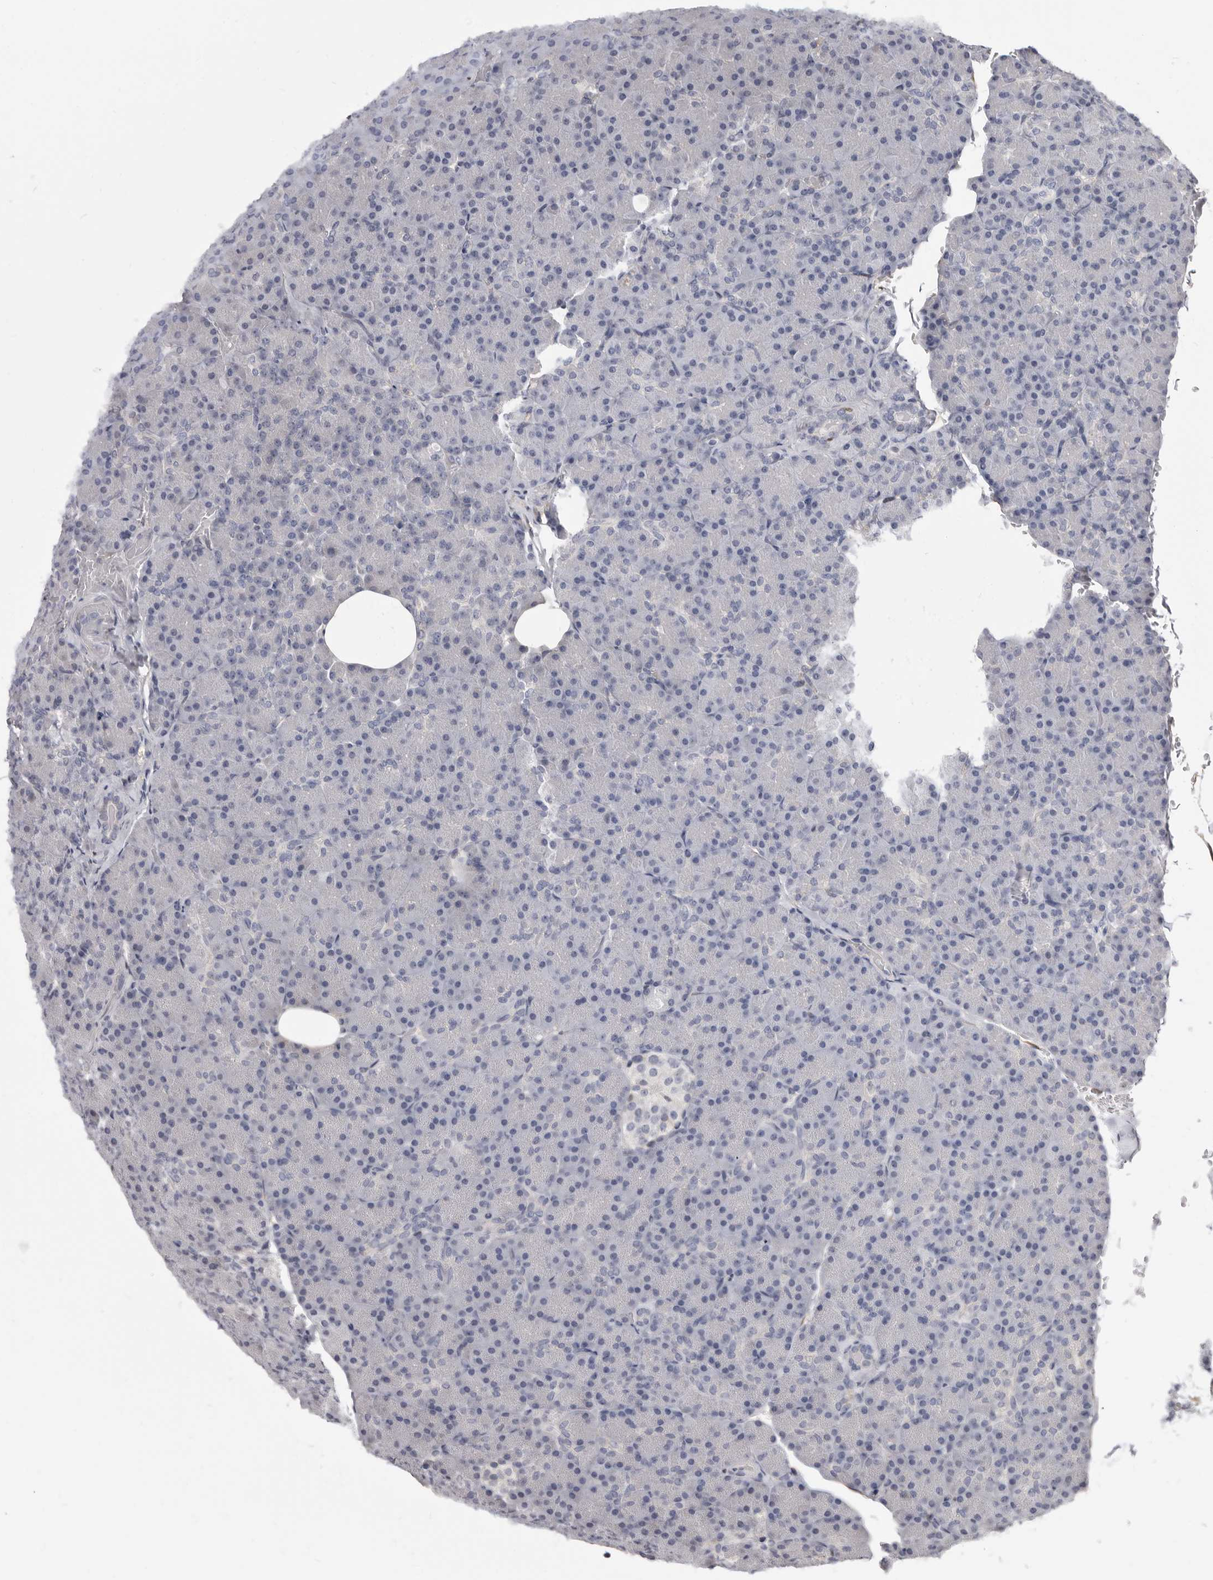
{"staining": {"intensity": "negative", "quantity": "none", "location": "none"}, "tissue": "pancreas", "cell_type": "Exocrine glandular cells", "image_type": "normal", "snomed": [{"axis": "morphology", "description": "Normal tissue, NOS"}, {"axis": "topography", "description": "Pancreas"}], "caption": "Immunohistochemical staining of benign pancreas reveals no significant expression in exocrine glandular cells. (DAB (3,3'-diaminobenzidine) immunohistochemistry visualized using brightfield microscopy, high magnification).", "gene": "KHDRBS2", "patient": {"sex": "female", "age": 43}}